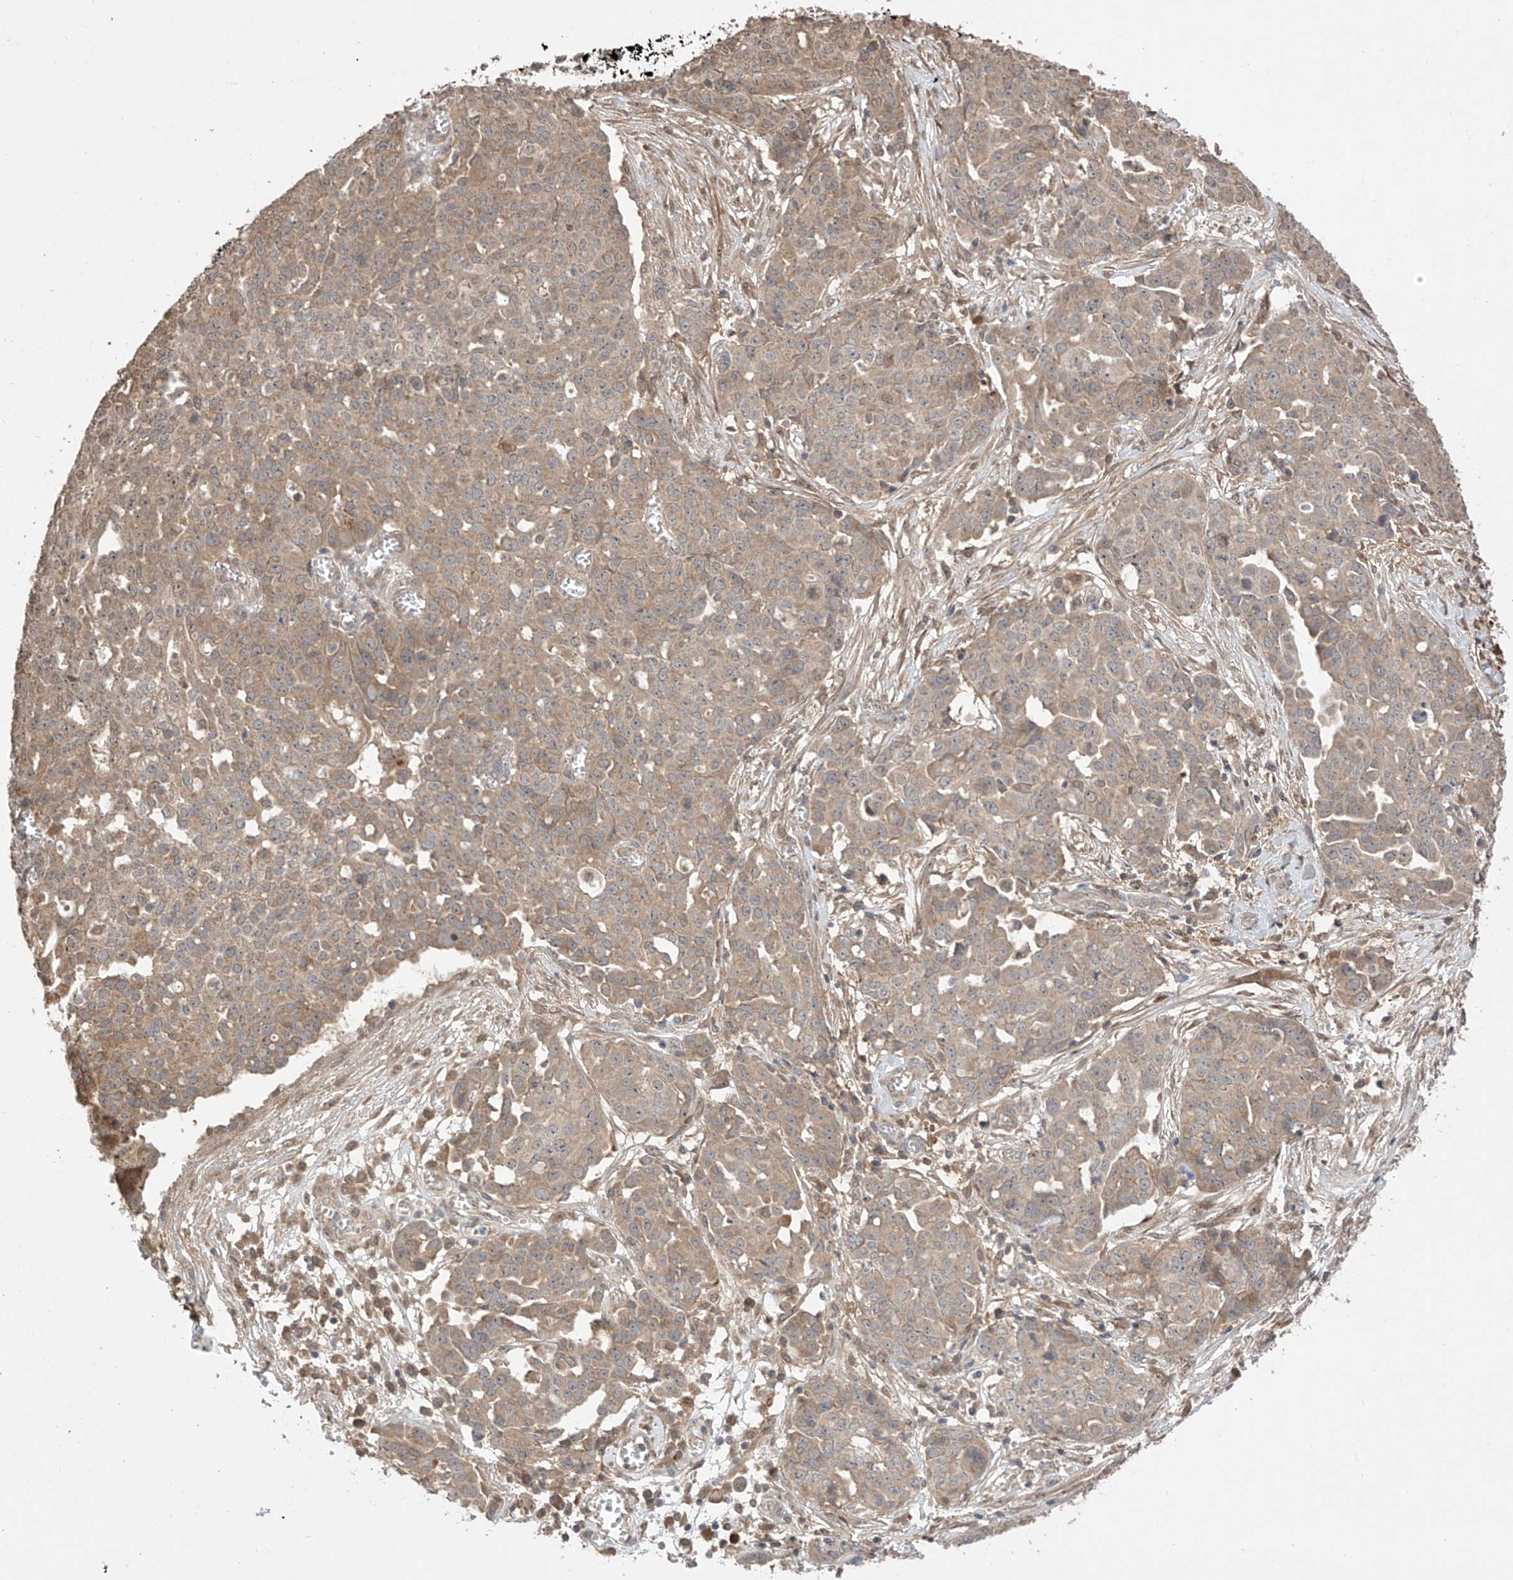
{"staining": {"intensity": "weak", "quantity": ">75%", "location": "cytoplasmic/membranous"}, "tissue": "ovarian cancer", "cell_type": "Tumor cells", "image_type": "cancer", "snomed": [{"axis": "morphology", "description": "Cystadenocarcinoma, serous, NOS"}, {"axis": "topography", "description": "Soft tissue"}, {"axis": "topography", "description": "Ovary"}], "caption": "The immunohistochemical stain highlights weak cytoplasmic/membranous positivity in tumor cells of serous cystadenocarcinoma (ovarian) tissue.", "gene": "LATS1", "patient": {"sex": "female", "age": 57}}